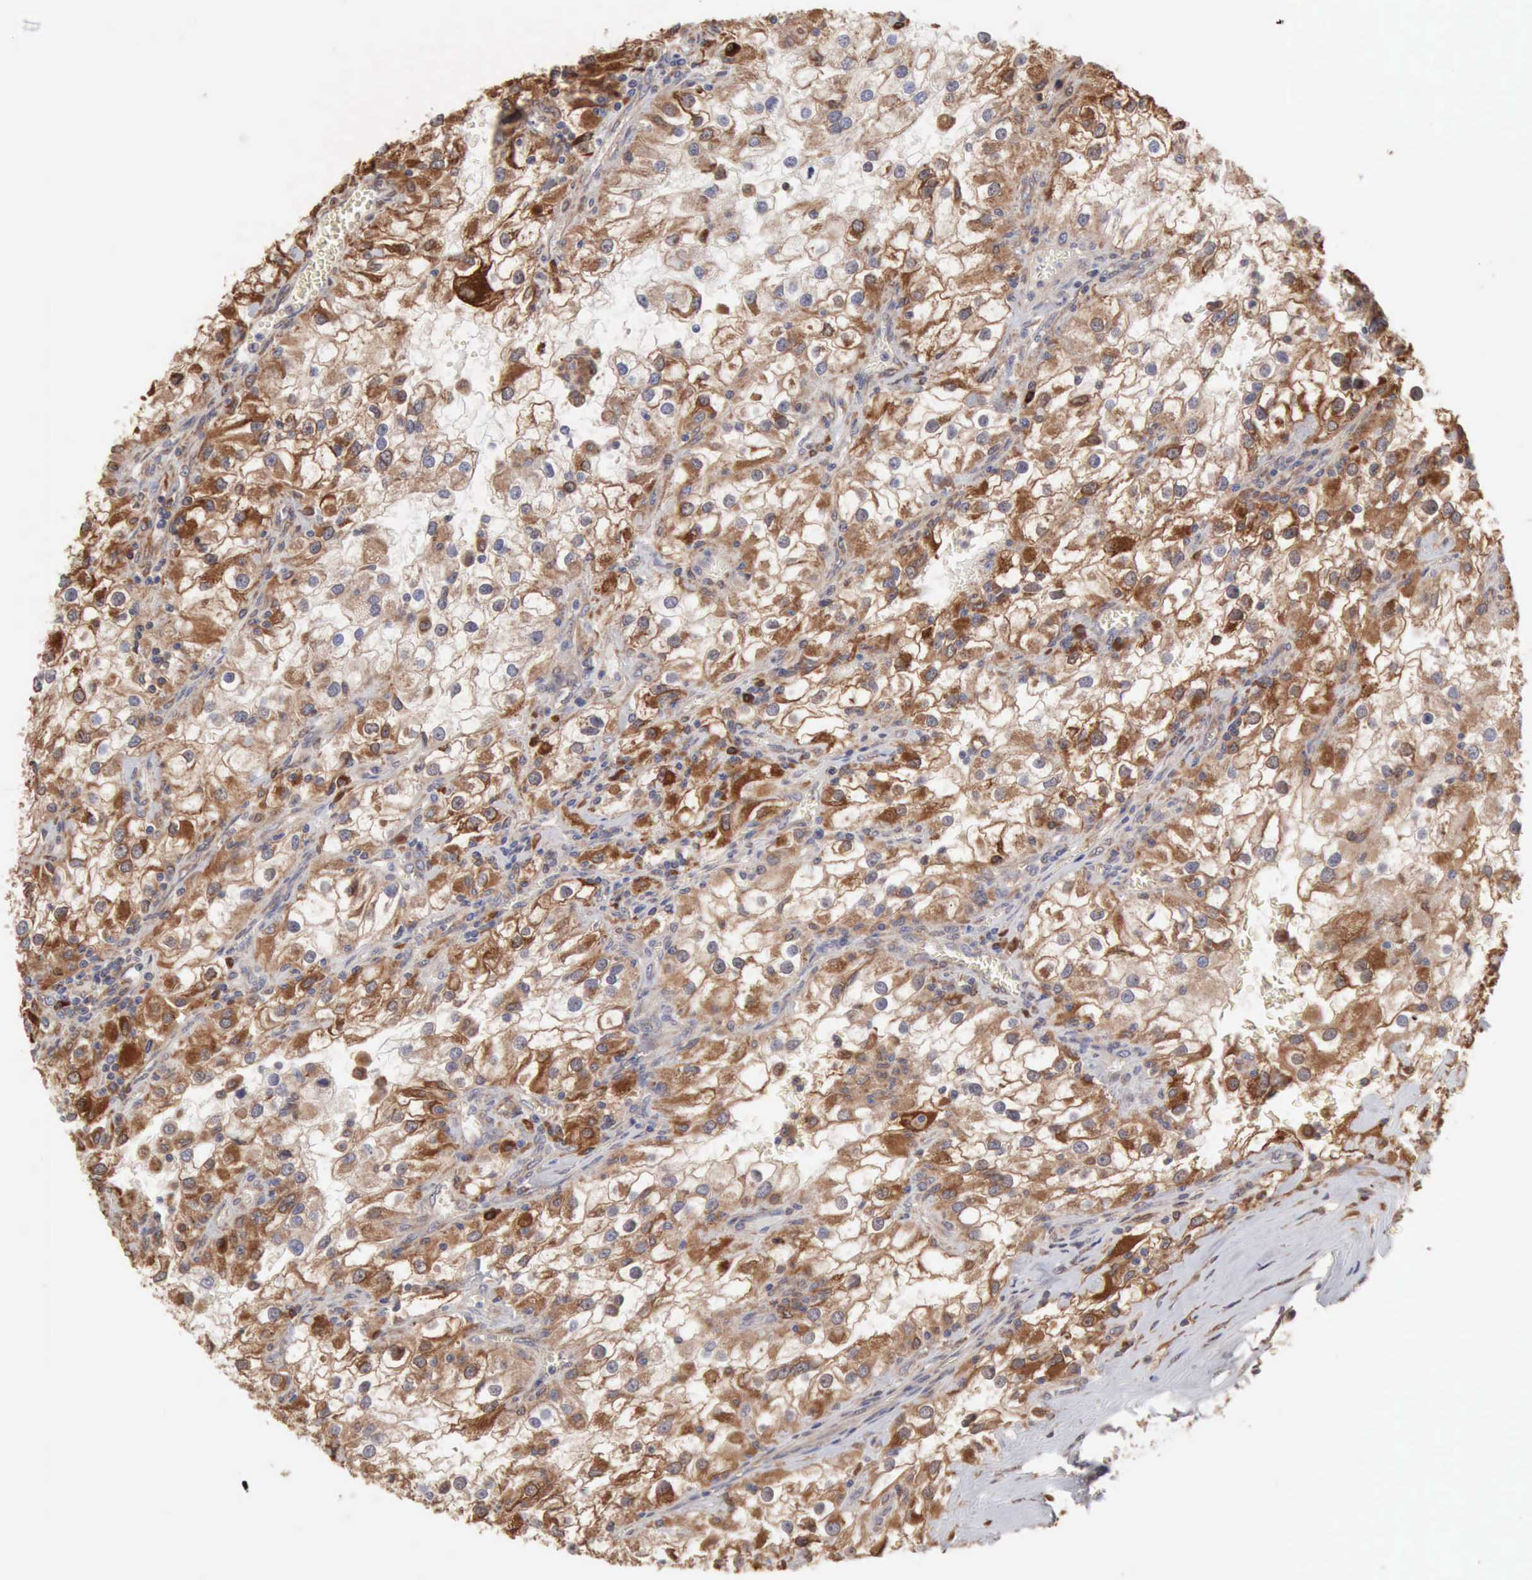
{"staining": {"intensity": "strong", "quantity": ">75%", "location": "cytoplasmic/membranous"}, "tissue": "renal cancer", "cell_type": "Tumor cells", "image_type": "cancer", "snomed": [{"axis": "morphology", "description": "Adenocarcinoma, NOS"}, {"axis": "topography", "description": "Kidney"}], "caption": "Renal adenocarcinoma tissue shows strong cytoplasmic/membranous staining in approximately >75% of tumor cells, visualized by immunohistochemistry.", "gene": "APOL2", "patient": {"sex": "female", "age": 52}}